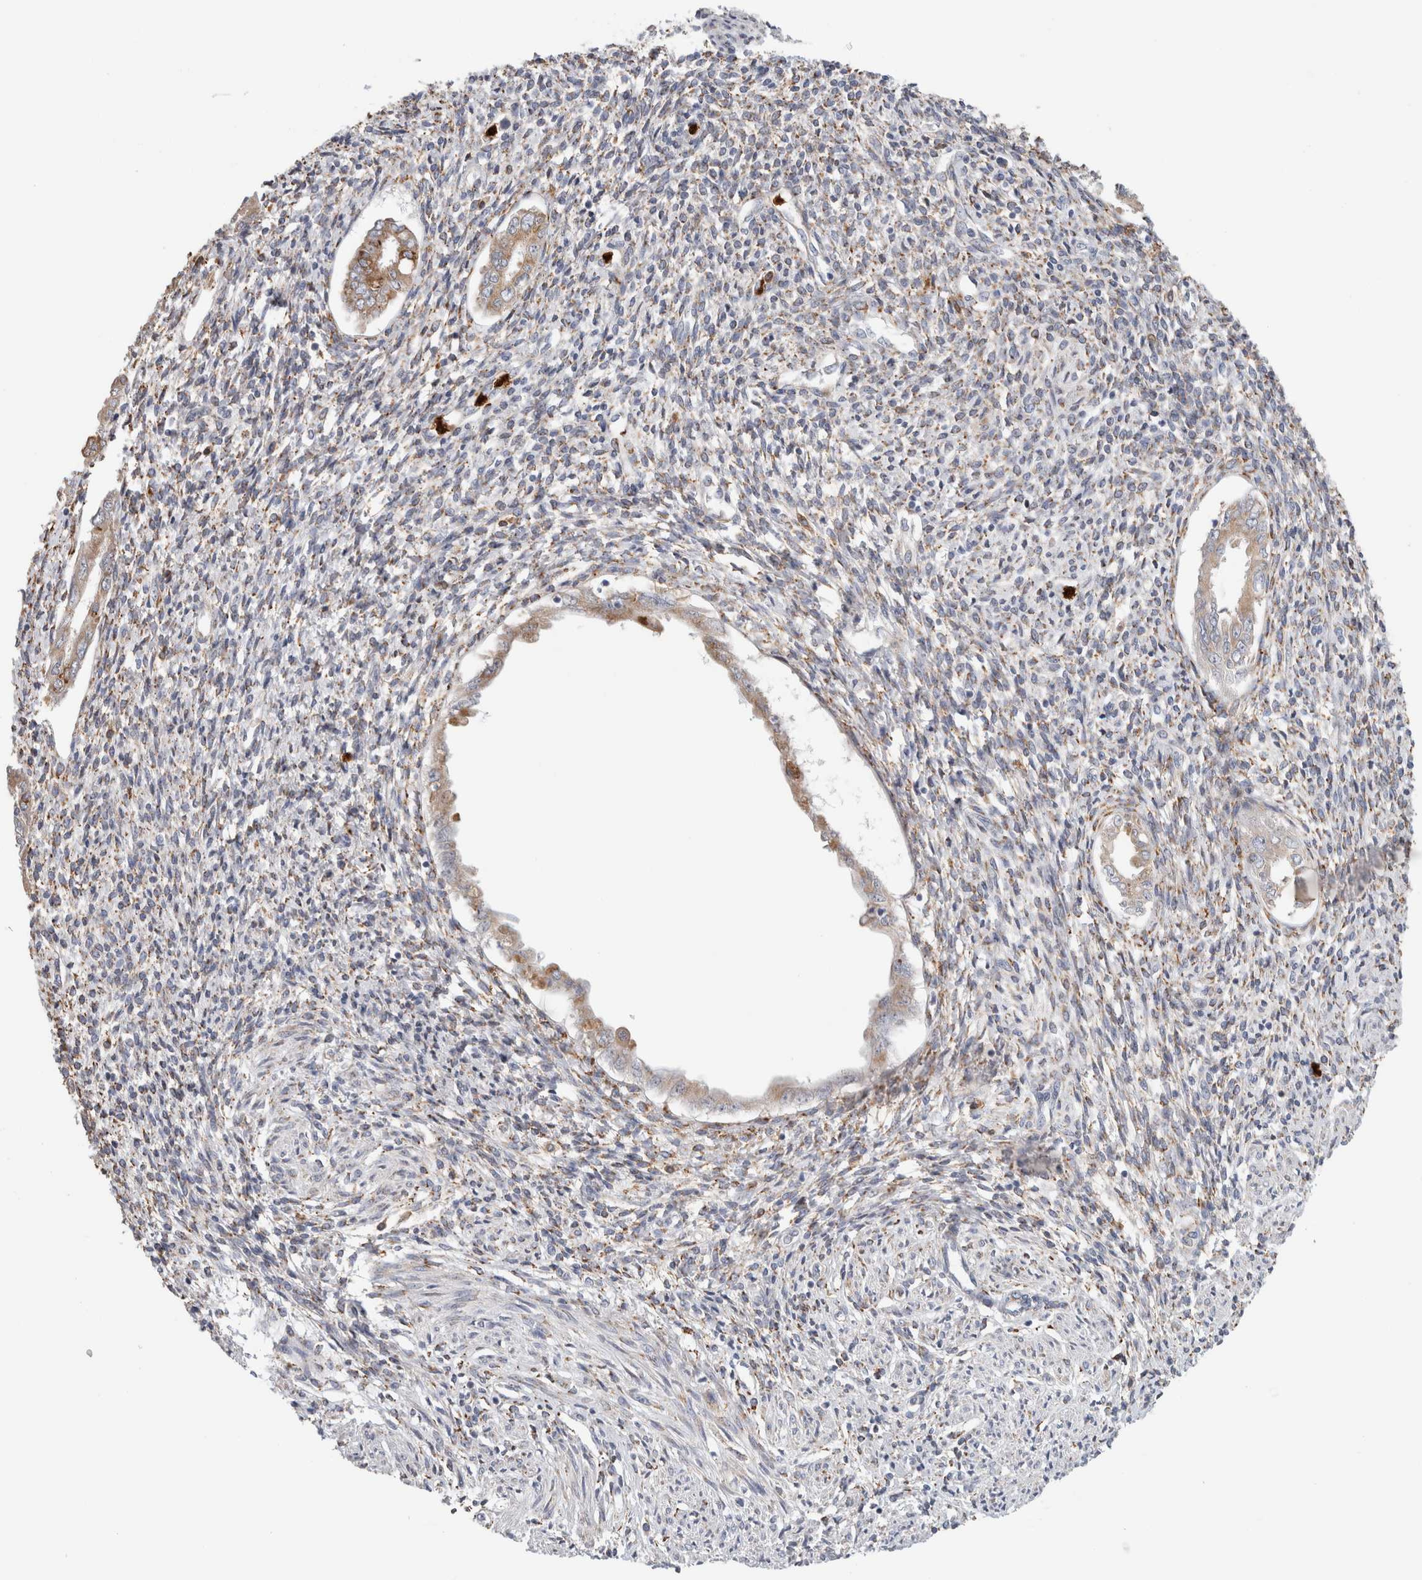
{"staining": {"intensity": "moderate", "quantity": "25%-75%", "location": "cytoplasmic/membranous"}, "tissue": "endometrium", "cell_type": "Cells in endometrial stroma", "image_type": "normal", "snomed": [{"axis": "morphology", "description": "Normal tissue, NOS"}, {"axis": "topography", "description": "Endometrium"}], "caption": "Moderate cytoplasmic/membranous positivity for a protein is appreciated in approximately 25%-75% of cells in endometrial stroma of unremarkable endometrium using immunohistochemistry (IHC).", "gene": "P4HA1", "patient": {"sex": "female", "age": 66}}